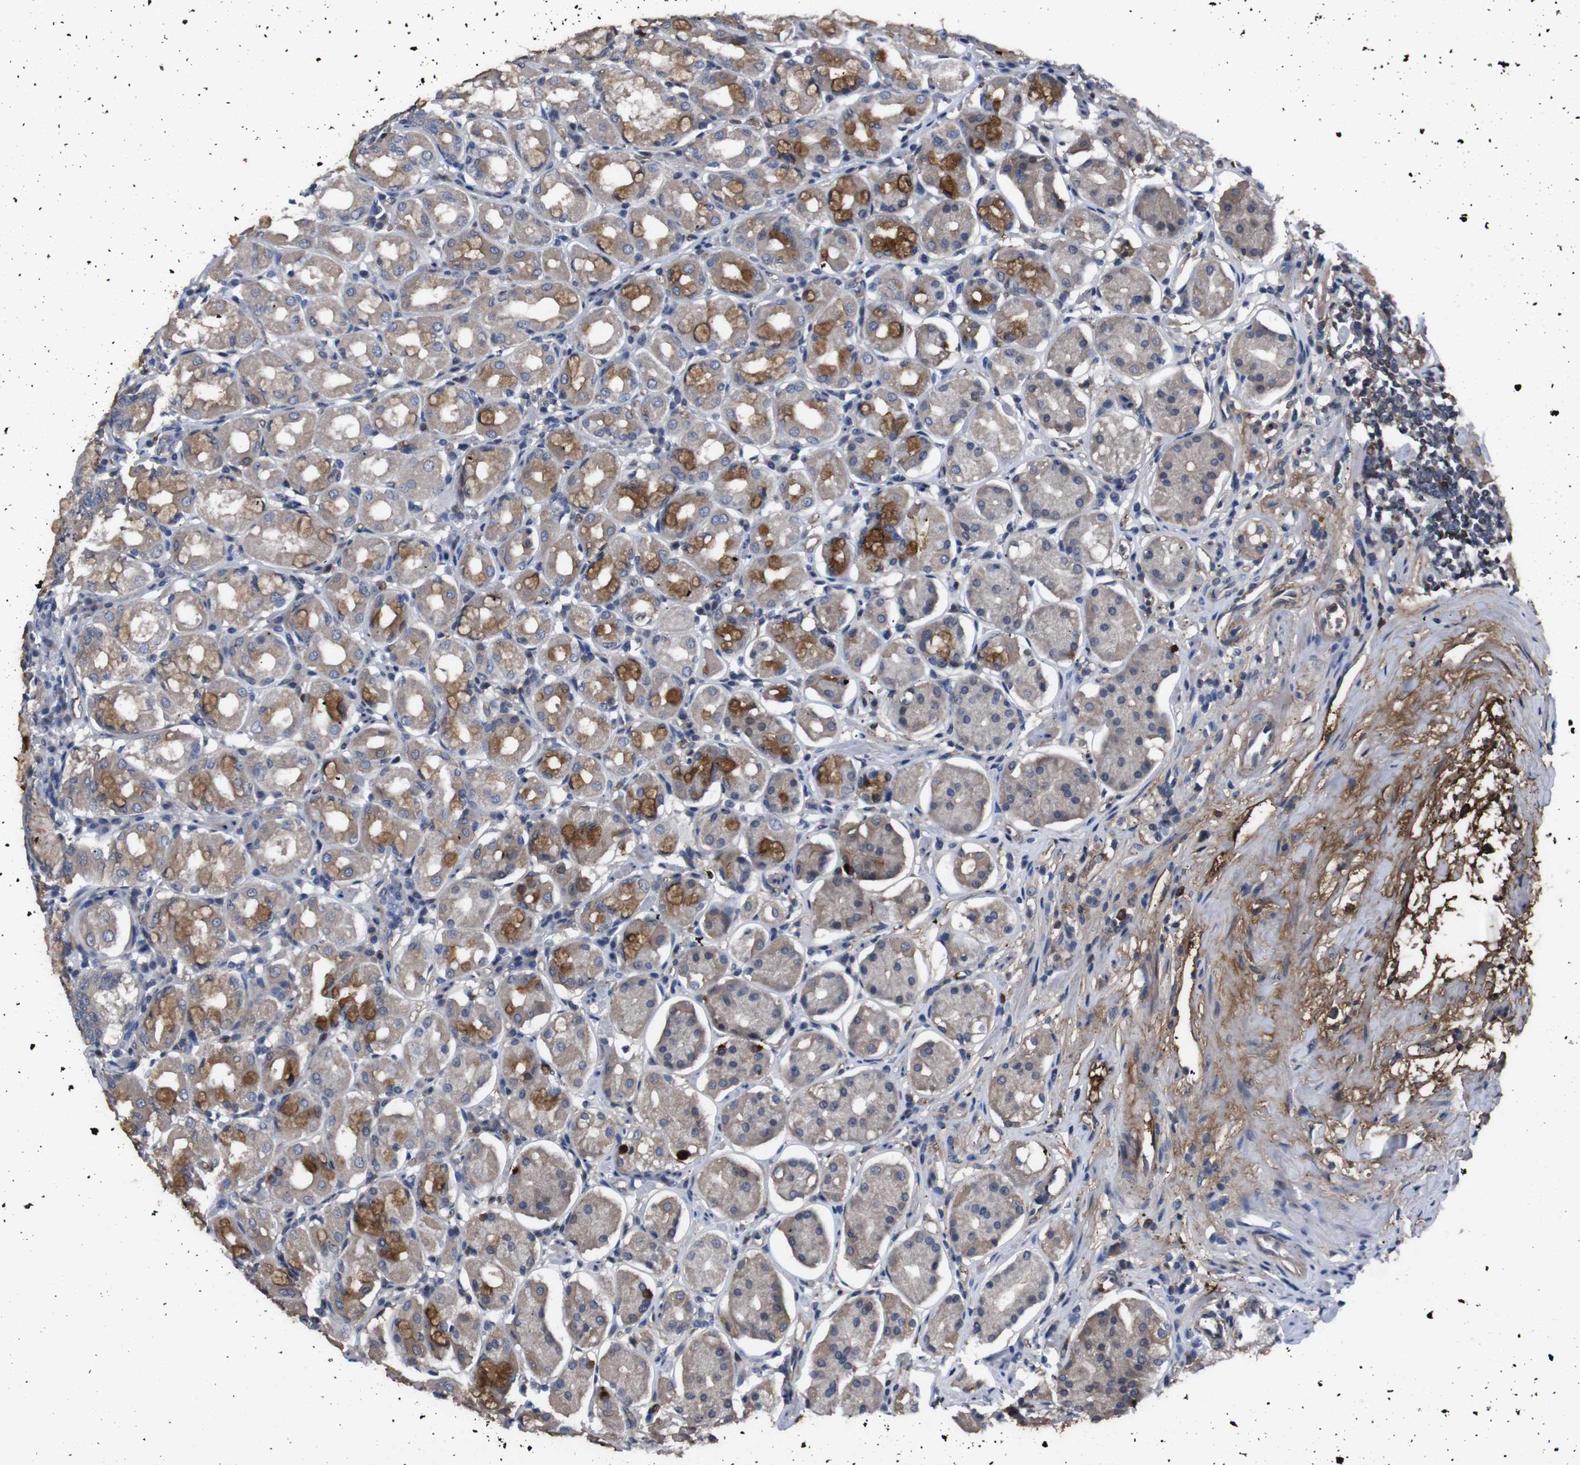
{"staining": {"intensity": "moderate", "quantity": "<25%", "location": "cytoplasmic/membranous"}, "tissue": "stomach", "cell_type": "Glandular cells", "image_type": "normal", "snomed": [{"axis": "morphology", "description": "Normal tissue, NOS"}, {"axis": "topography", "description": "Stomach"}, {"axis": "topography", "description": "Stomach, lower"}], "caption": "Protein analysis of normal stomach shows moderate cytoplasmic/membranous positivity in about <25% of glandular cells.", "gene": "SPTB", "patient": {"sex": "female", "age": 56}}